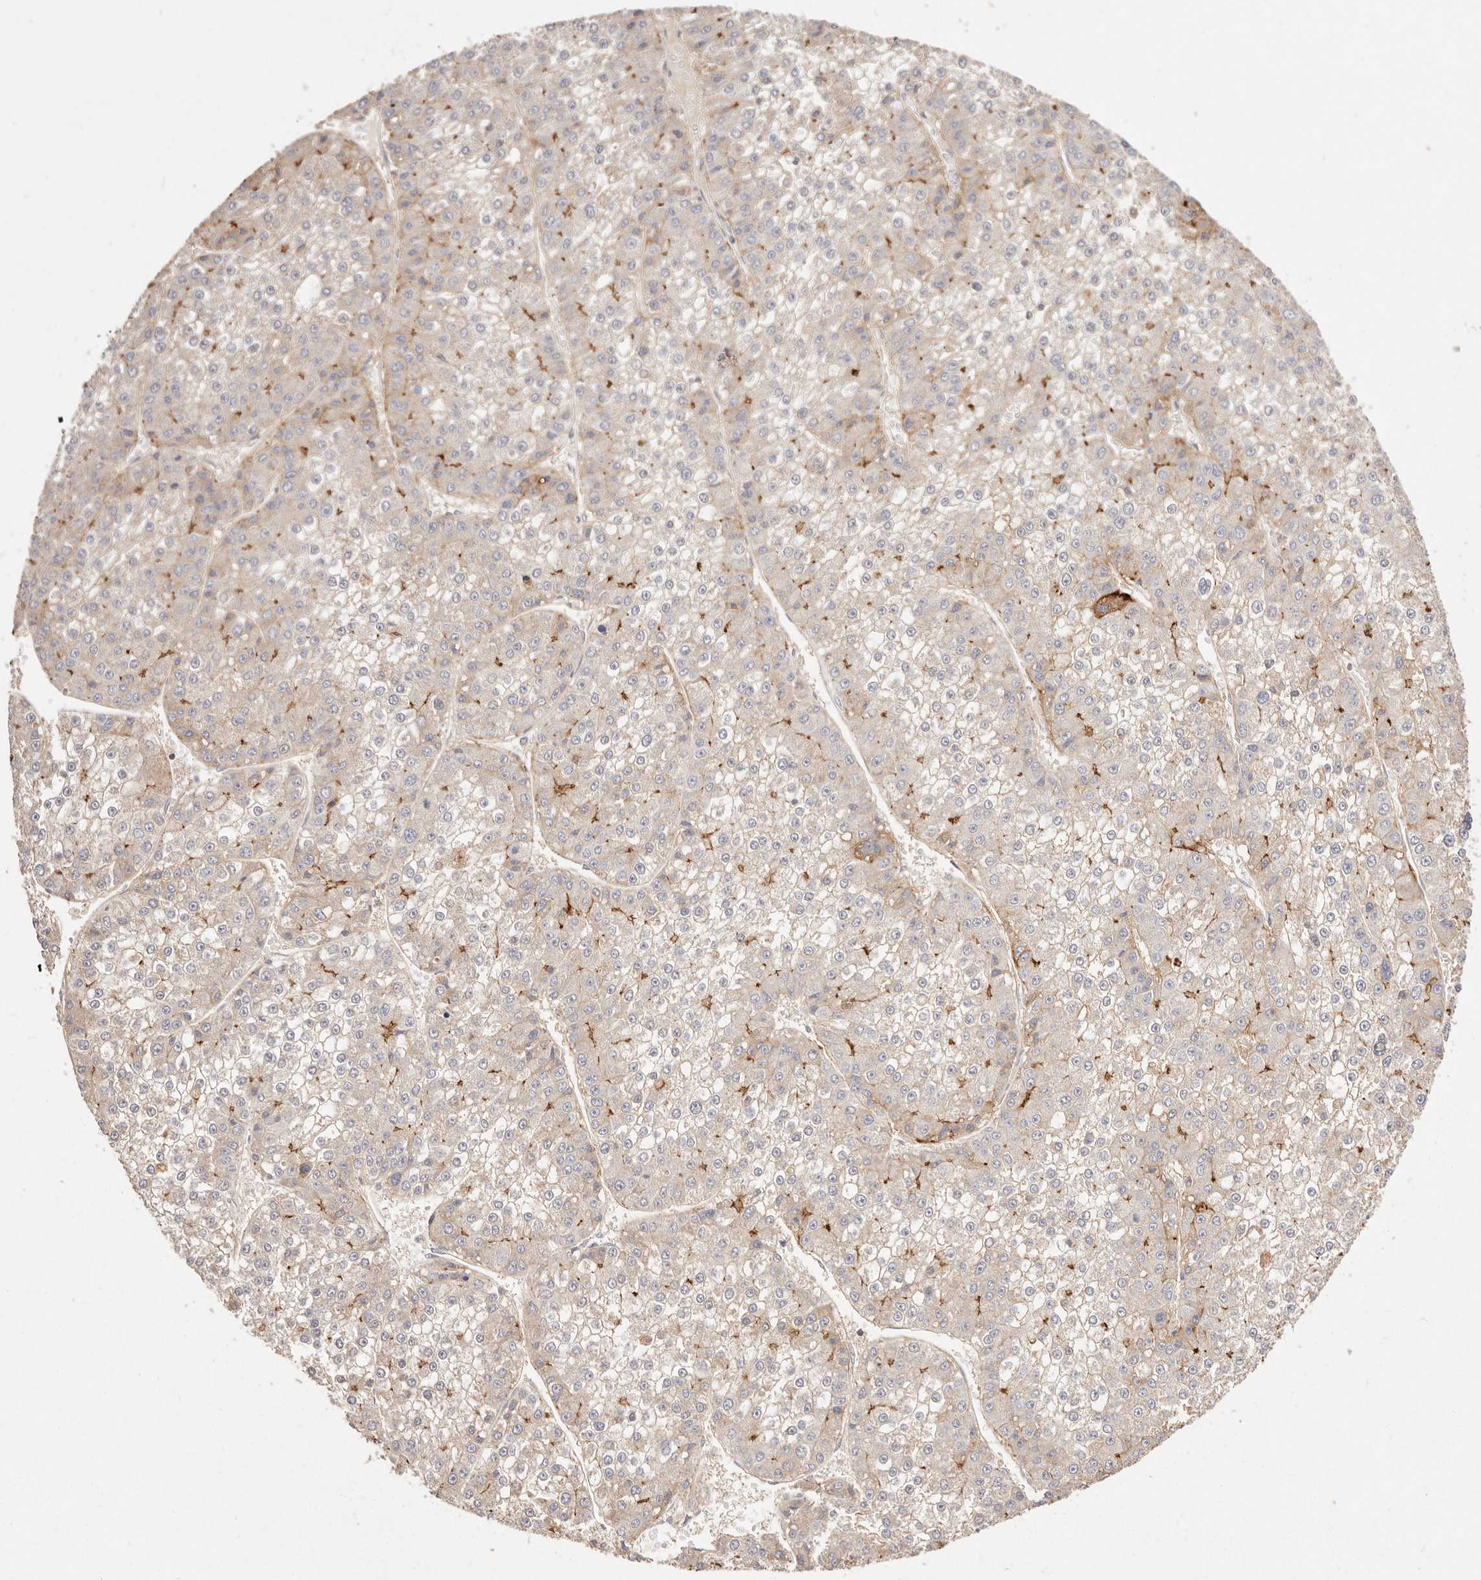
{"staining": {"intensity": "moderate", "quantity": "<25%", "location": "cytoplasmic/membranous"}, "tissue": "liver cancer", "cell_type": "Tumor cells", "image_type": "cancer", "snomed": [{"axis": "morphology", "description": "Carcinoma, Hepatocellular, NOS"}, {"axis": "topography", "description": "Liver"}], "caption": "A photomicrograph of liver hepatocellular carcinoma stained for a protein exhibits moderate cytoplasmic/membranous brown staining in tumor cells. Nuclei are stained in blue.", "gene": "CXADR", "patient": {"sex": "female", "age": 73}}